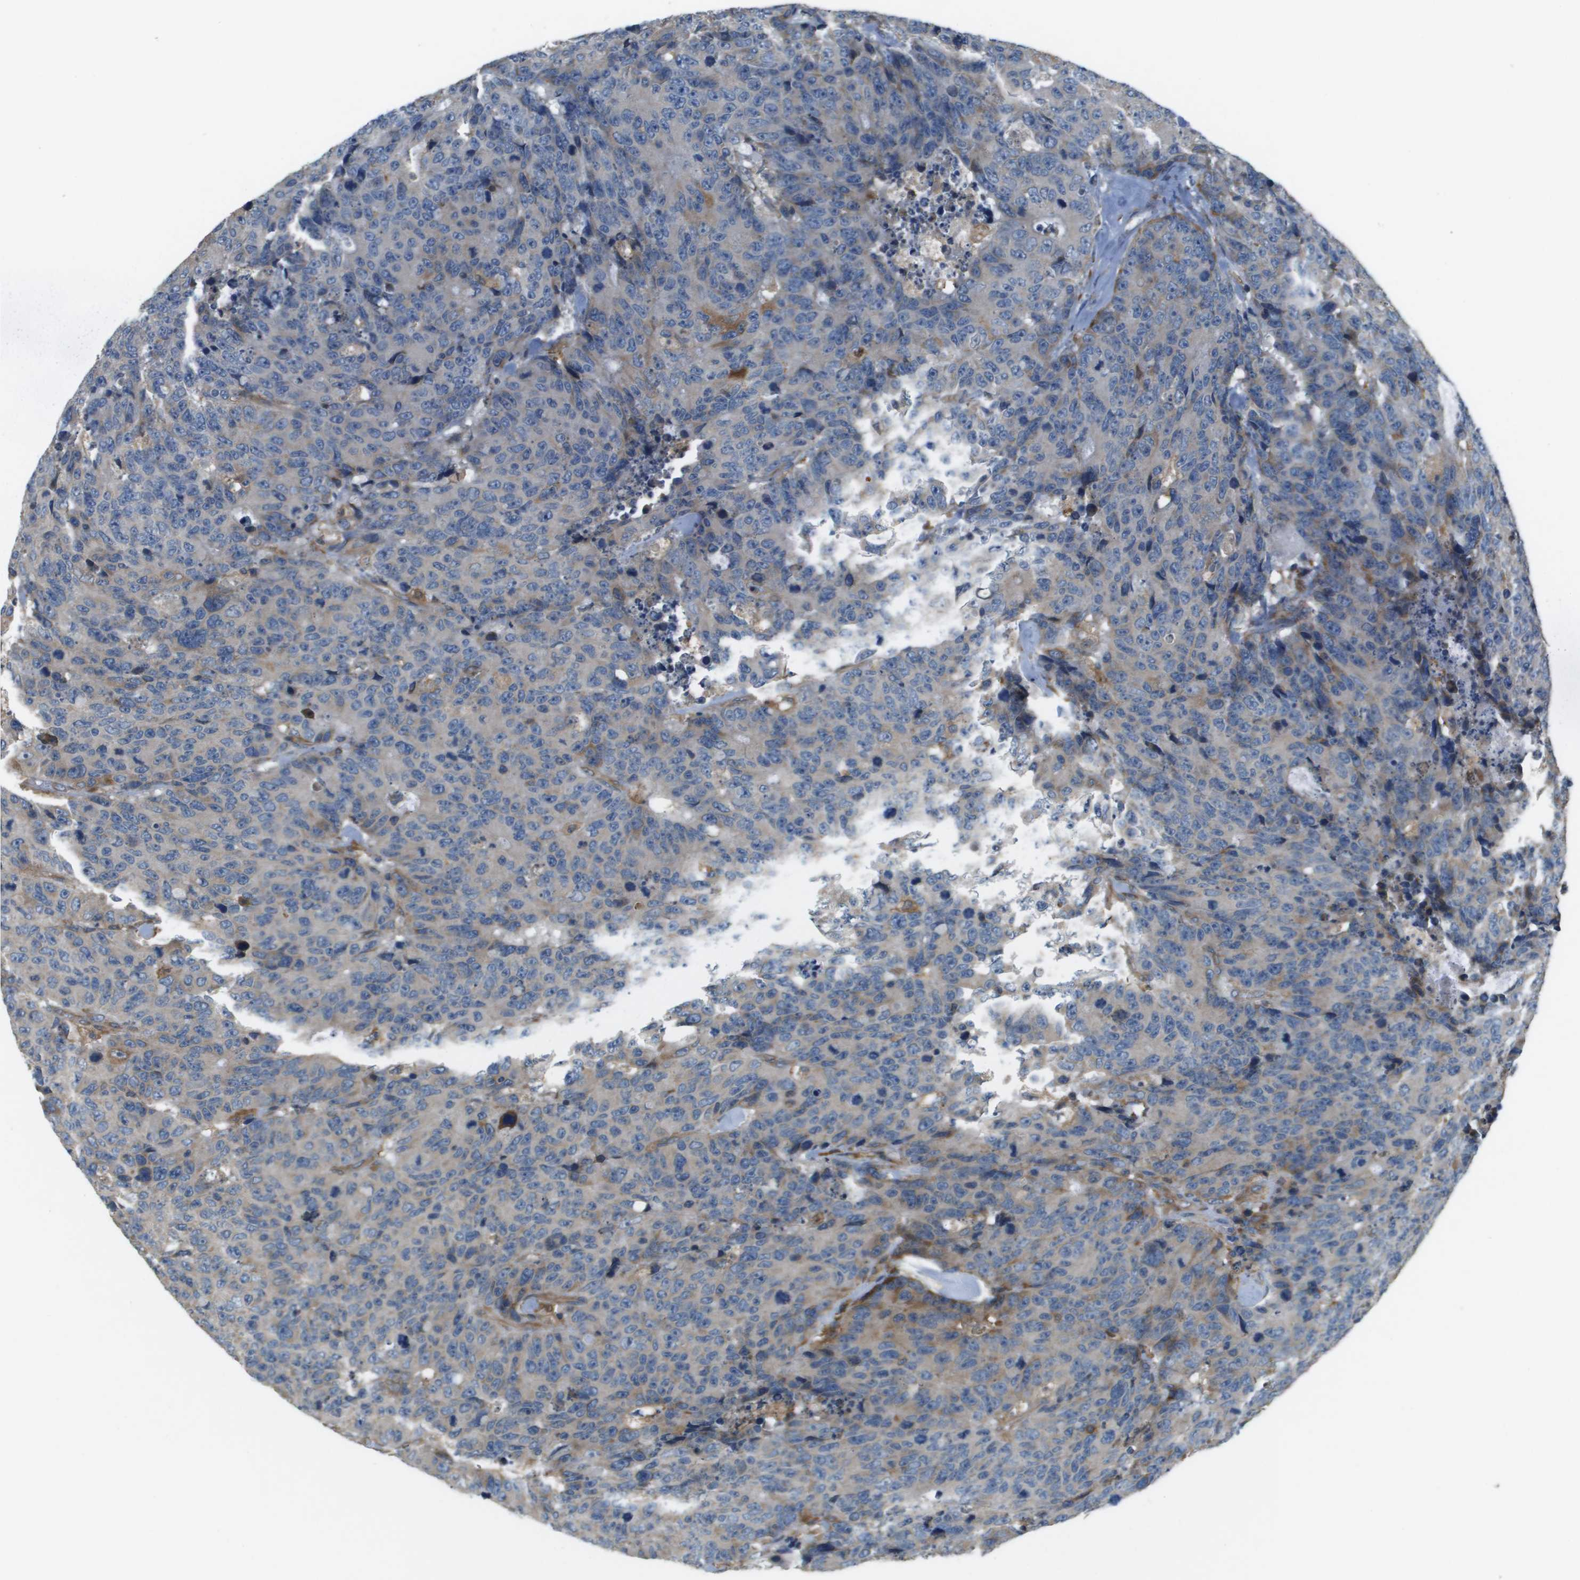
{"staining": {"intensity": "negative", "quantity": "none", "location": "none"}, "tissue": "colorectal cancer", "cell_type": "Tumor cells", "image_type": "cancer", "snomed": [{"axis": "morphology", "description": "Adenocarcinoma, NOS"}, {"axis": "topography", "description": "Colon"}], "caption": "Immunohistochemistry of colorectal cancer reveals no expression in tumor cells.", "gene": "SAMSN1", "patient": {"sex": "female", "age": 86}}